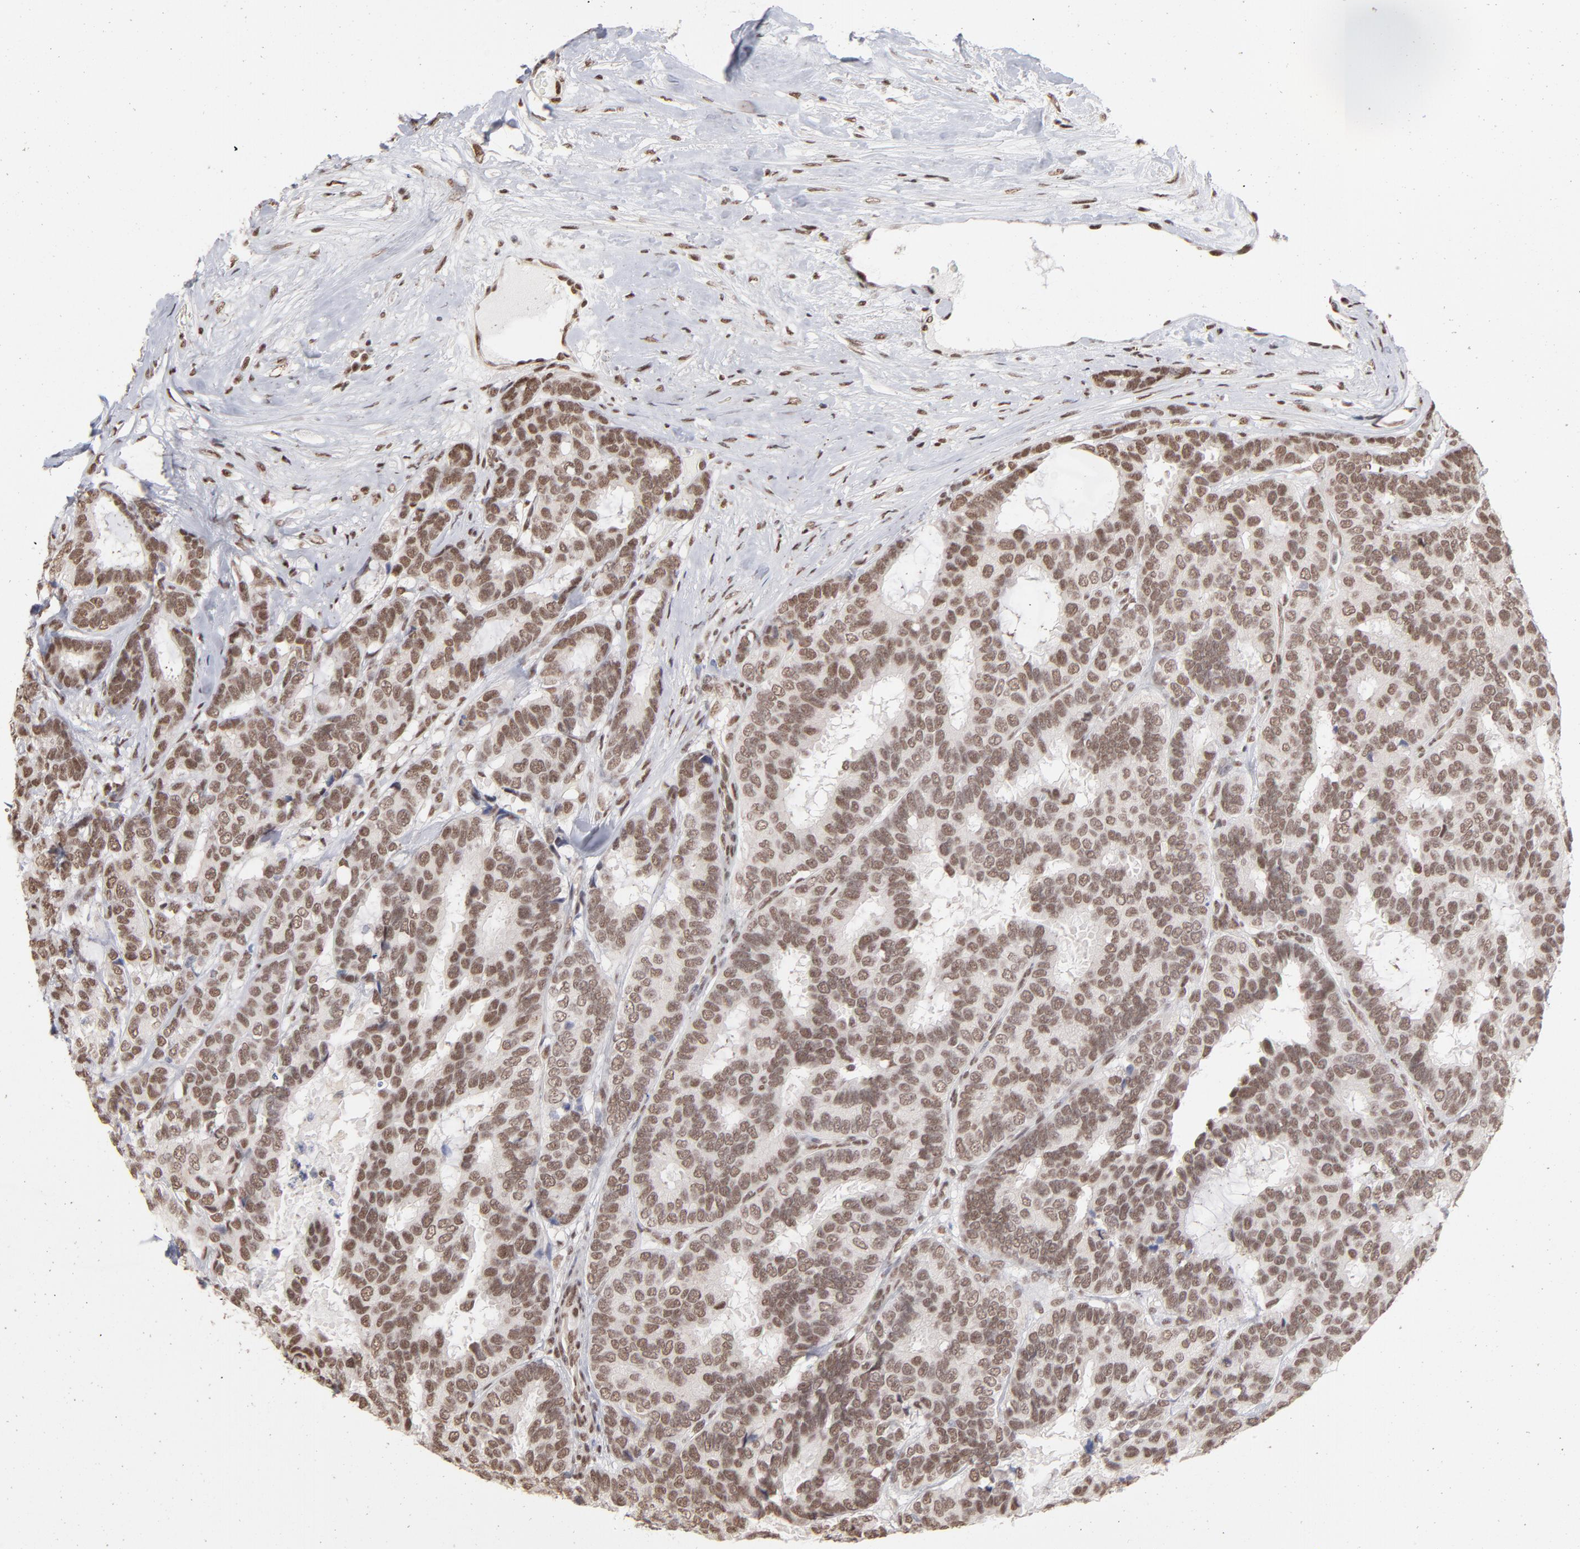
{"staining": {"intensity": "moderate", "quantity": ">75%", "location": "nuclear"}, "tissue": "breast cancer", "cell_type": "Tumor cells", "image_type": "cancer", "snomed": [{"axis": "morphology", "description": "Duct carcinoma"}, {"axis": "topography", "description": "Breast"}], "caption": "Immunohistochemistry (IHC) of human invasive ductal carcinoma (breast) displays medium levels of moderate nuclear expression in about >75% of tumor cells.", "gene": "ZNF3", "patient": {"sex": "female", "age": 87}}